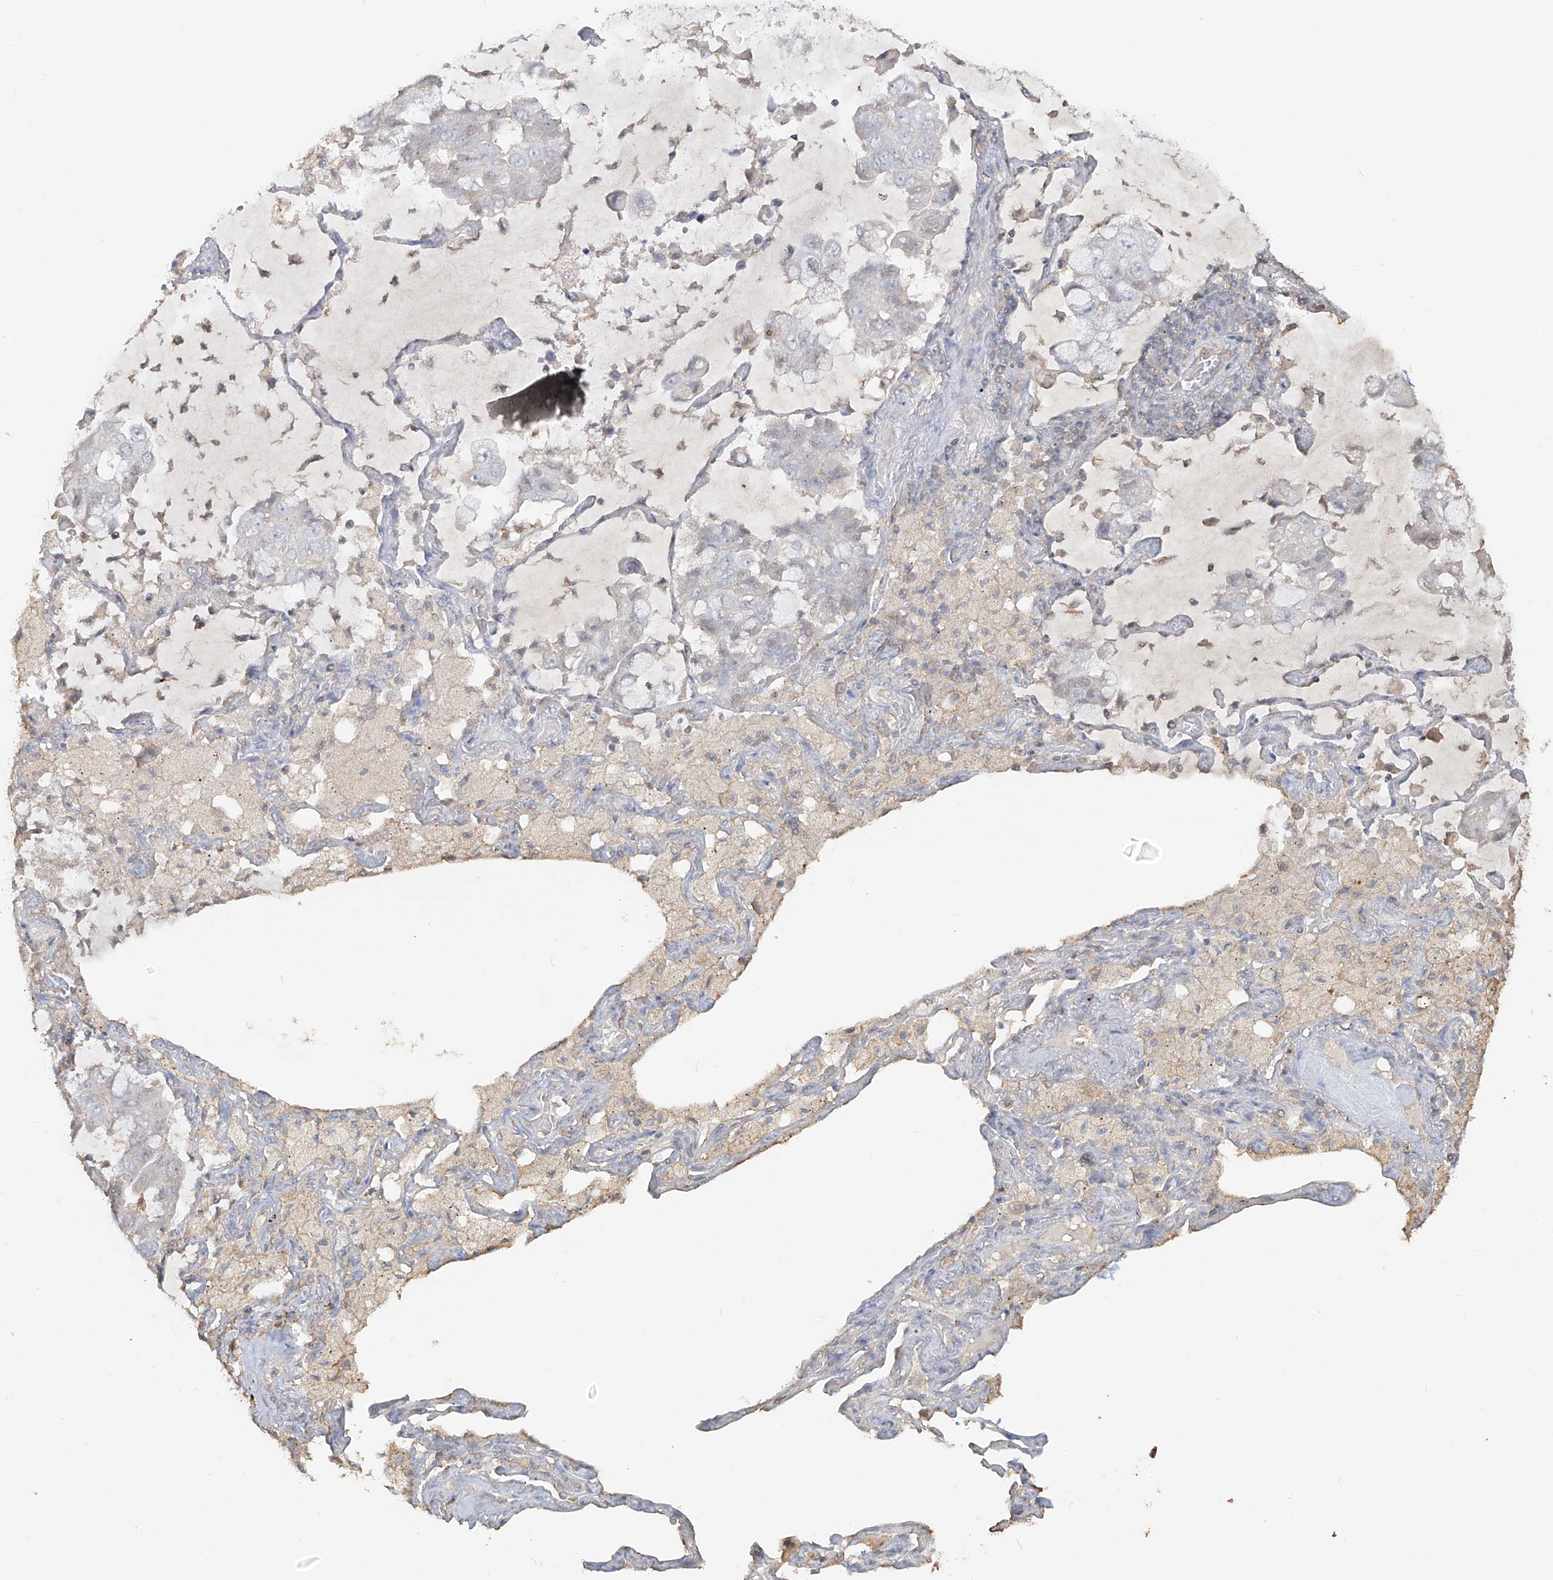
{"staining": {"intensity": "negative", "quantity": "none", "location": "none"}, "tissue": "lung cancer", "cell_type": "Tumor cells", "image_type": "cancer", "snomed": [{"axis": "morphology", "description": "Adenocarcinoma, NOS"}, {"axis": "topography", "description": "Lung"}], "caption": "Immunohistochemistry (IHC) photomicrograph of human lung cancer stained for a protein (brown), which reveals no staining in tumor cells. (Stains: DAB immunohistochemistry (IHC) with hematoxylin counter stain, Microscopy: brightfield microscopy at high magnification).", "gene": "NPHS1", "patient": {"sex": "male", "age": 64}}